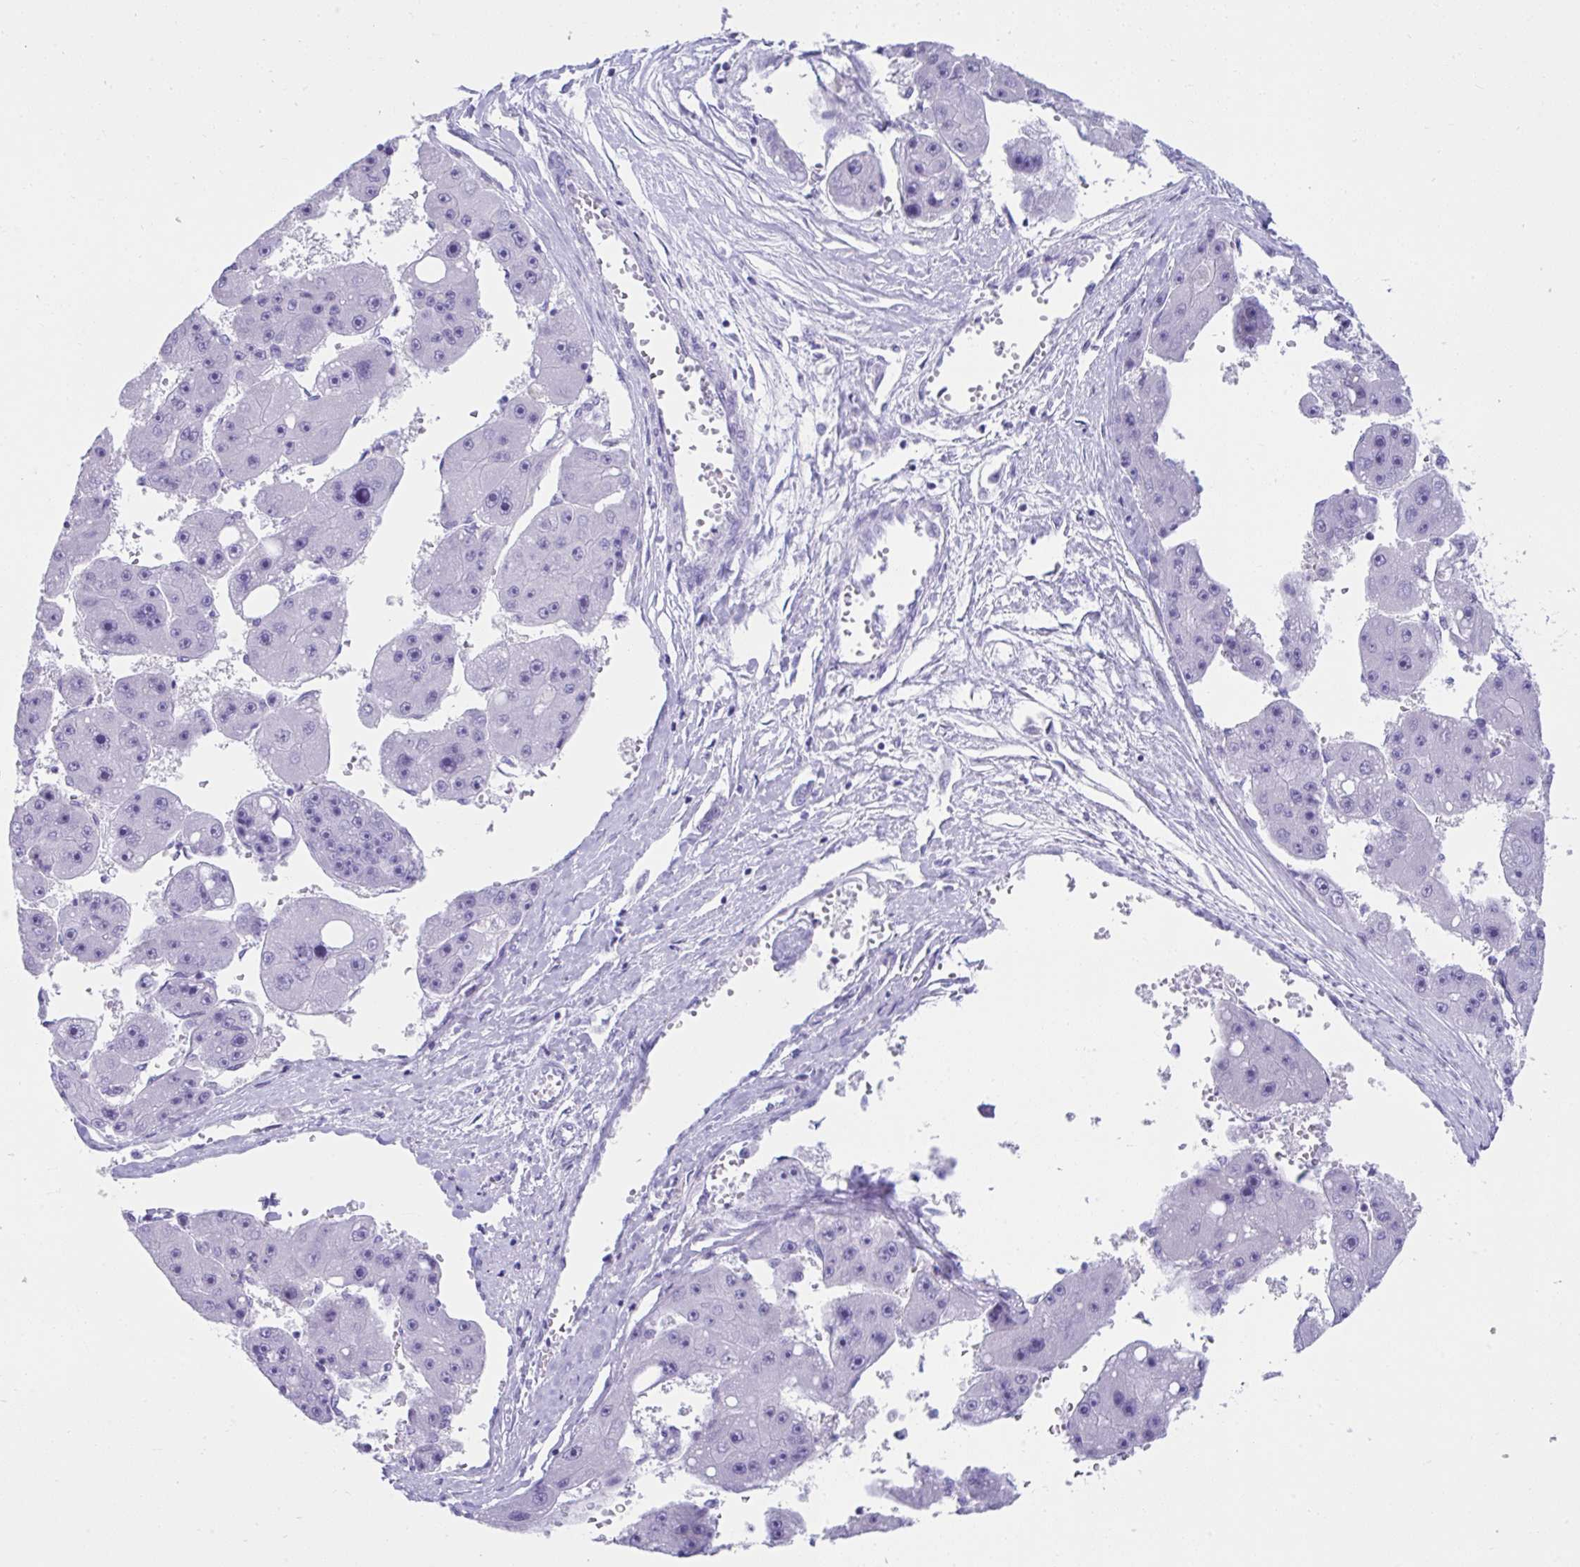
{"staining": {"intensity": "negative", "quantity": "none", "location": "none"}, "tissue": "liver cancer", "cell_type": "Tumor cells", "image_type": "cancer", "snomed": [{"axis": "morphology", "description": "Carcinoma, Hepatocellular, NOS"}, {"axis": "topography", "description": "Liver"}], "caption": "Image shows no significant protein staining in tumor cells of liver cancer (hepatocellular carcinoma).", "gene": "PSCA", "patient": {"sex": "female", "age": 61}}